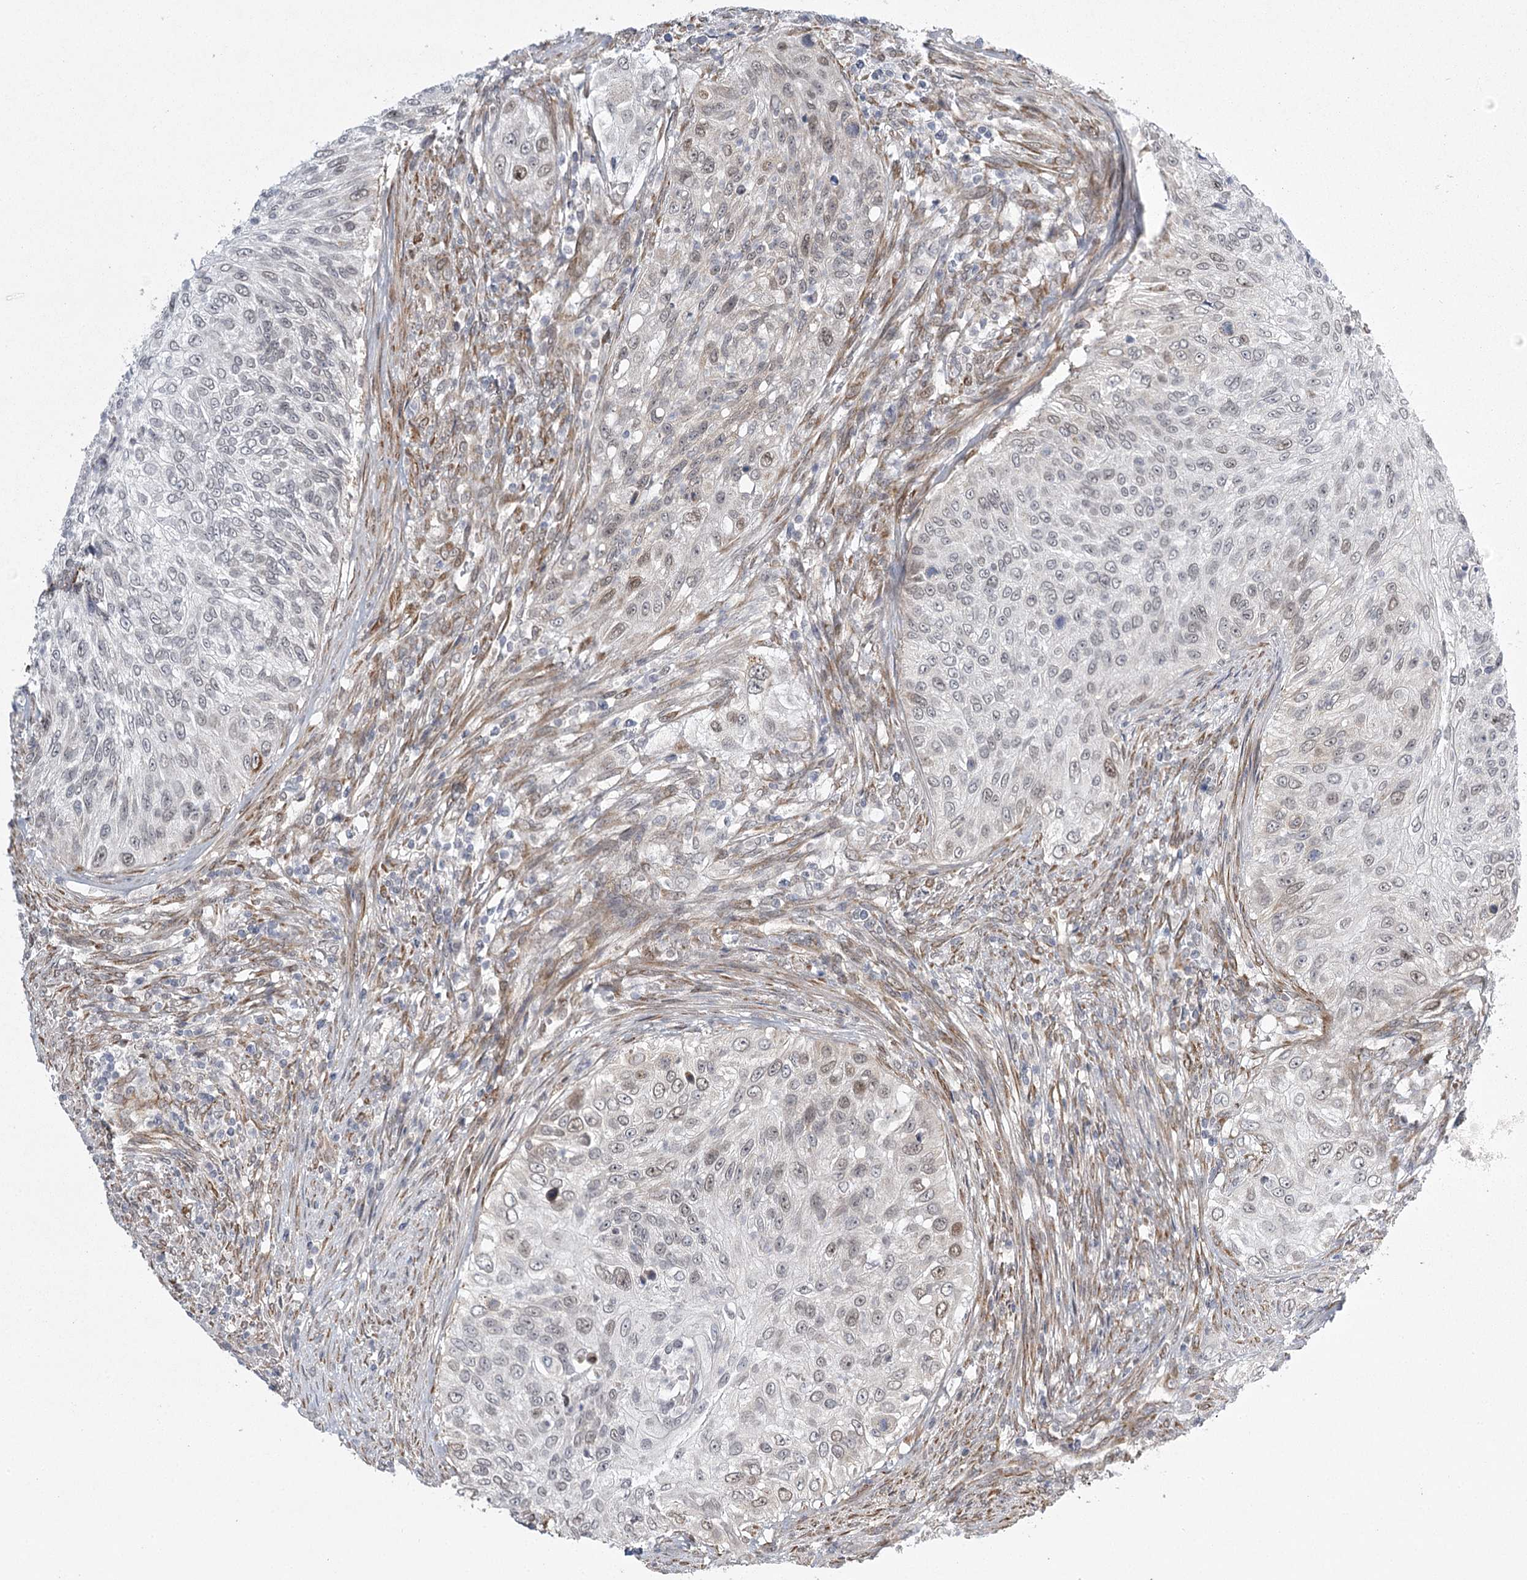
{"staining": {"intensity": "moderate", "quantity": "<25%", "location": "nuclear"}, "tissue": "urothelial cancer", "cell_type": "Tumor cells", "image_type": "cancer", "snomed": [{"axis": "morphology", "description": "Urothelial carcinoma, High grade"}, {"axis": "topography", "description": "Urinary bladder"}], "caption": "Immunohistochemistry of urothelial carcinoma (high-grade) exhibits low levels of moderate nuclear expression in about <25% of tumor cells. The staining was performed using DAB, with brown indicating positive protein expression. Nuclei are stained blue with hematoxylin.", "gene": "MED28", "patient": {"sex": "female", "age": 60}}